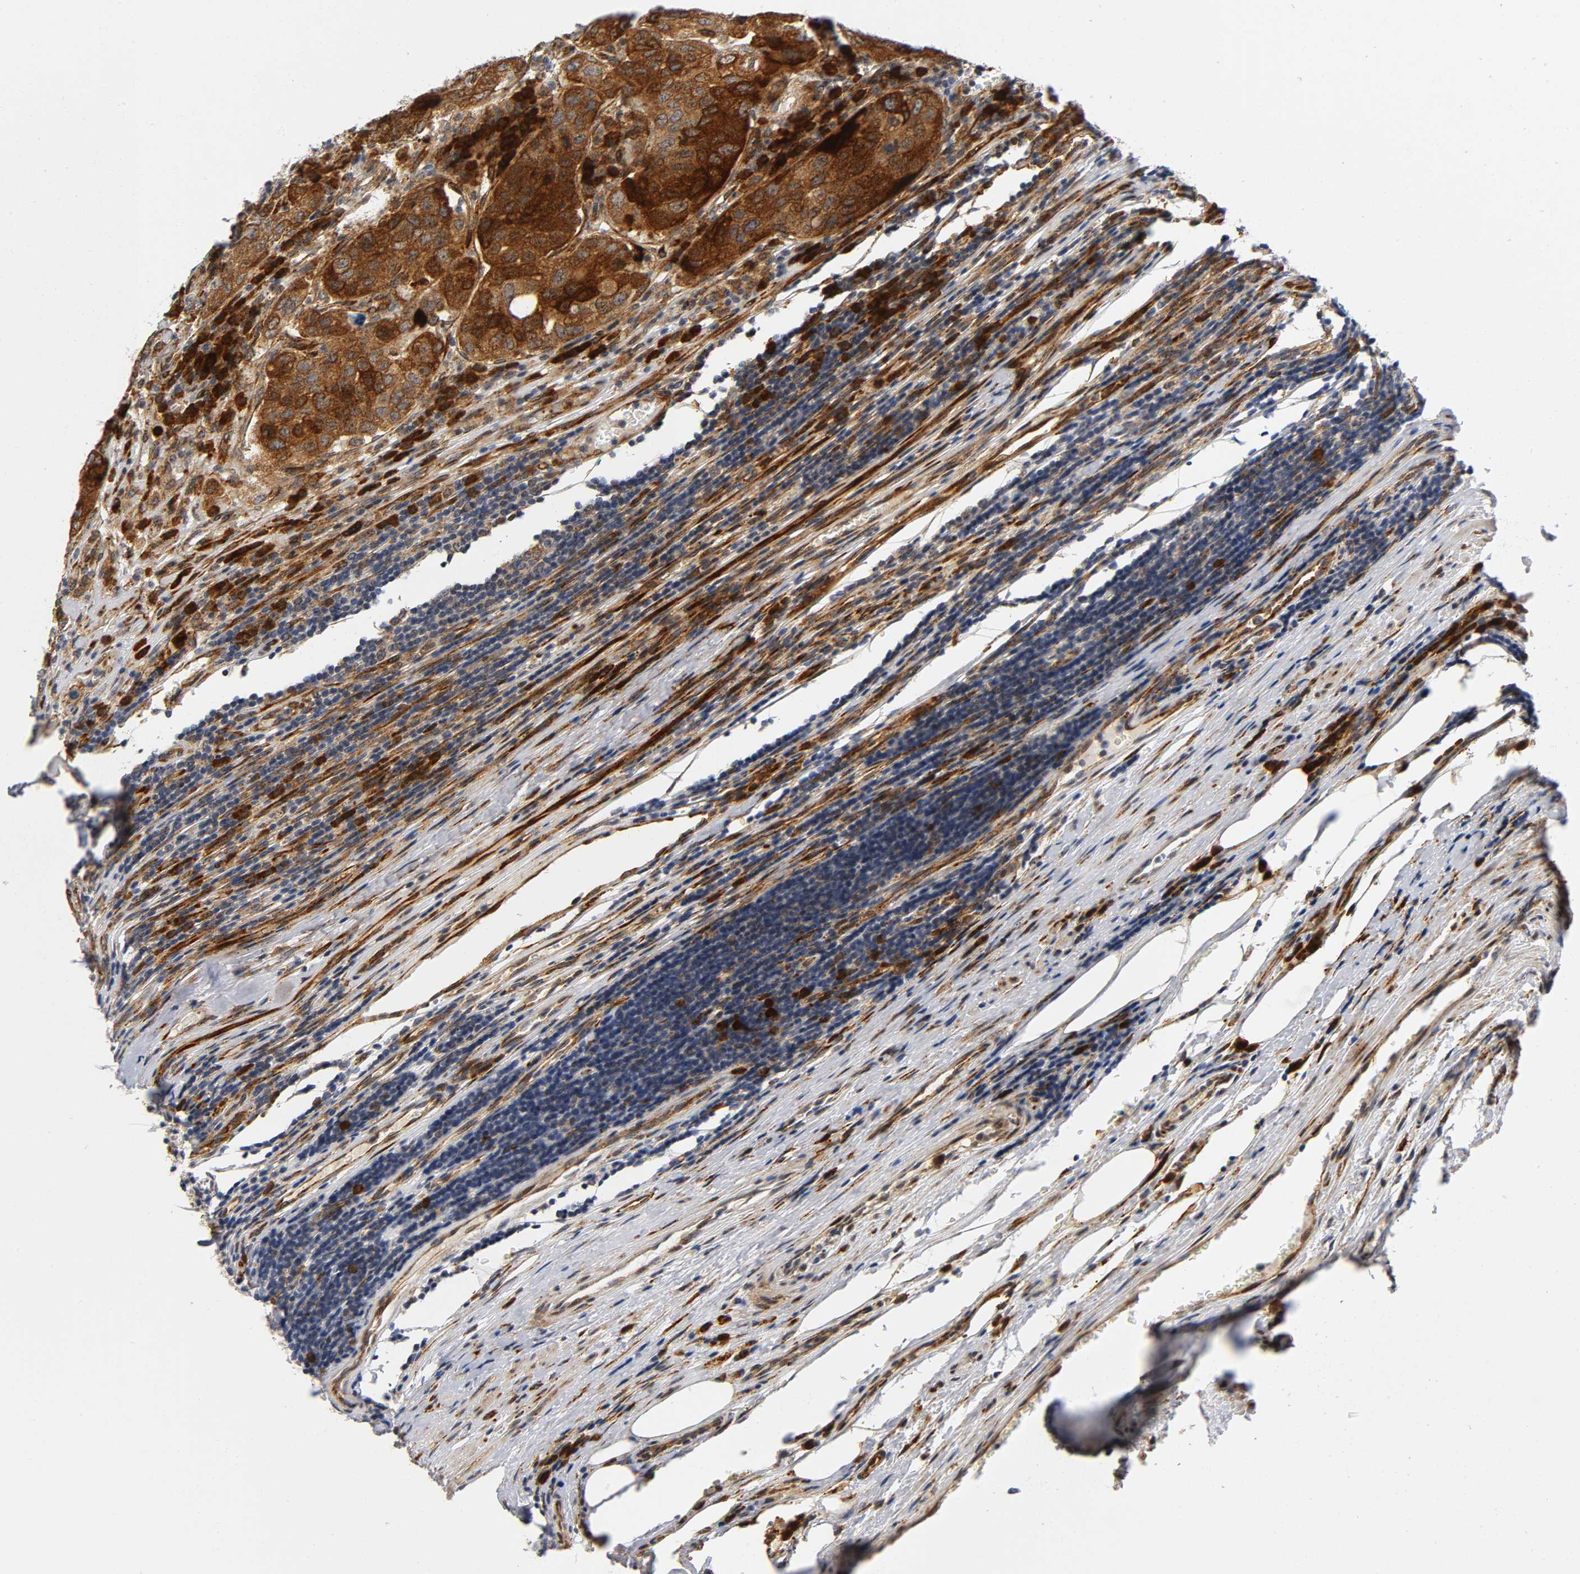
{"staining": {"intensity": "strong", "quantity": ">75%", "location": "cytoplasmic/membranous"}, "tissue": "urothelial cancer", "cell_type": "Tumor cells", "image_type": "cancer", "snomed": [{"axis": "morphology", "description": "Urothelial carcinoma, High grade"}, {"axis": "topography", "description": "Lymph node"}, {"axis": "topography", "description": "Urinary bladder"}], "caption": "This is an image of immunohistochemistry staining of urothelial cancer, which shows strong staining in the cytoplasmic/membranous of tumor cells.", "gene": "SOS2", "patient": {"sex": "male", "age": 51}}